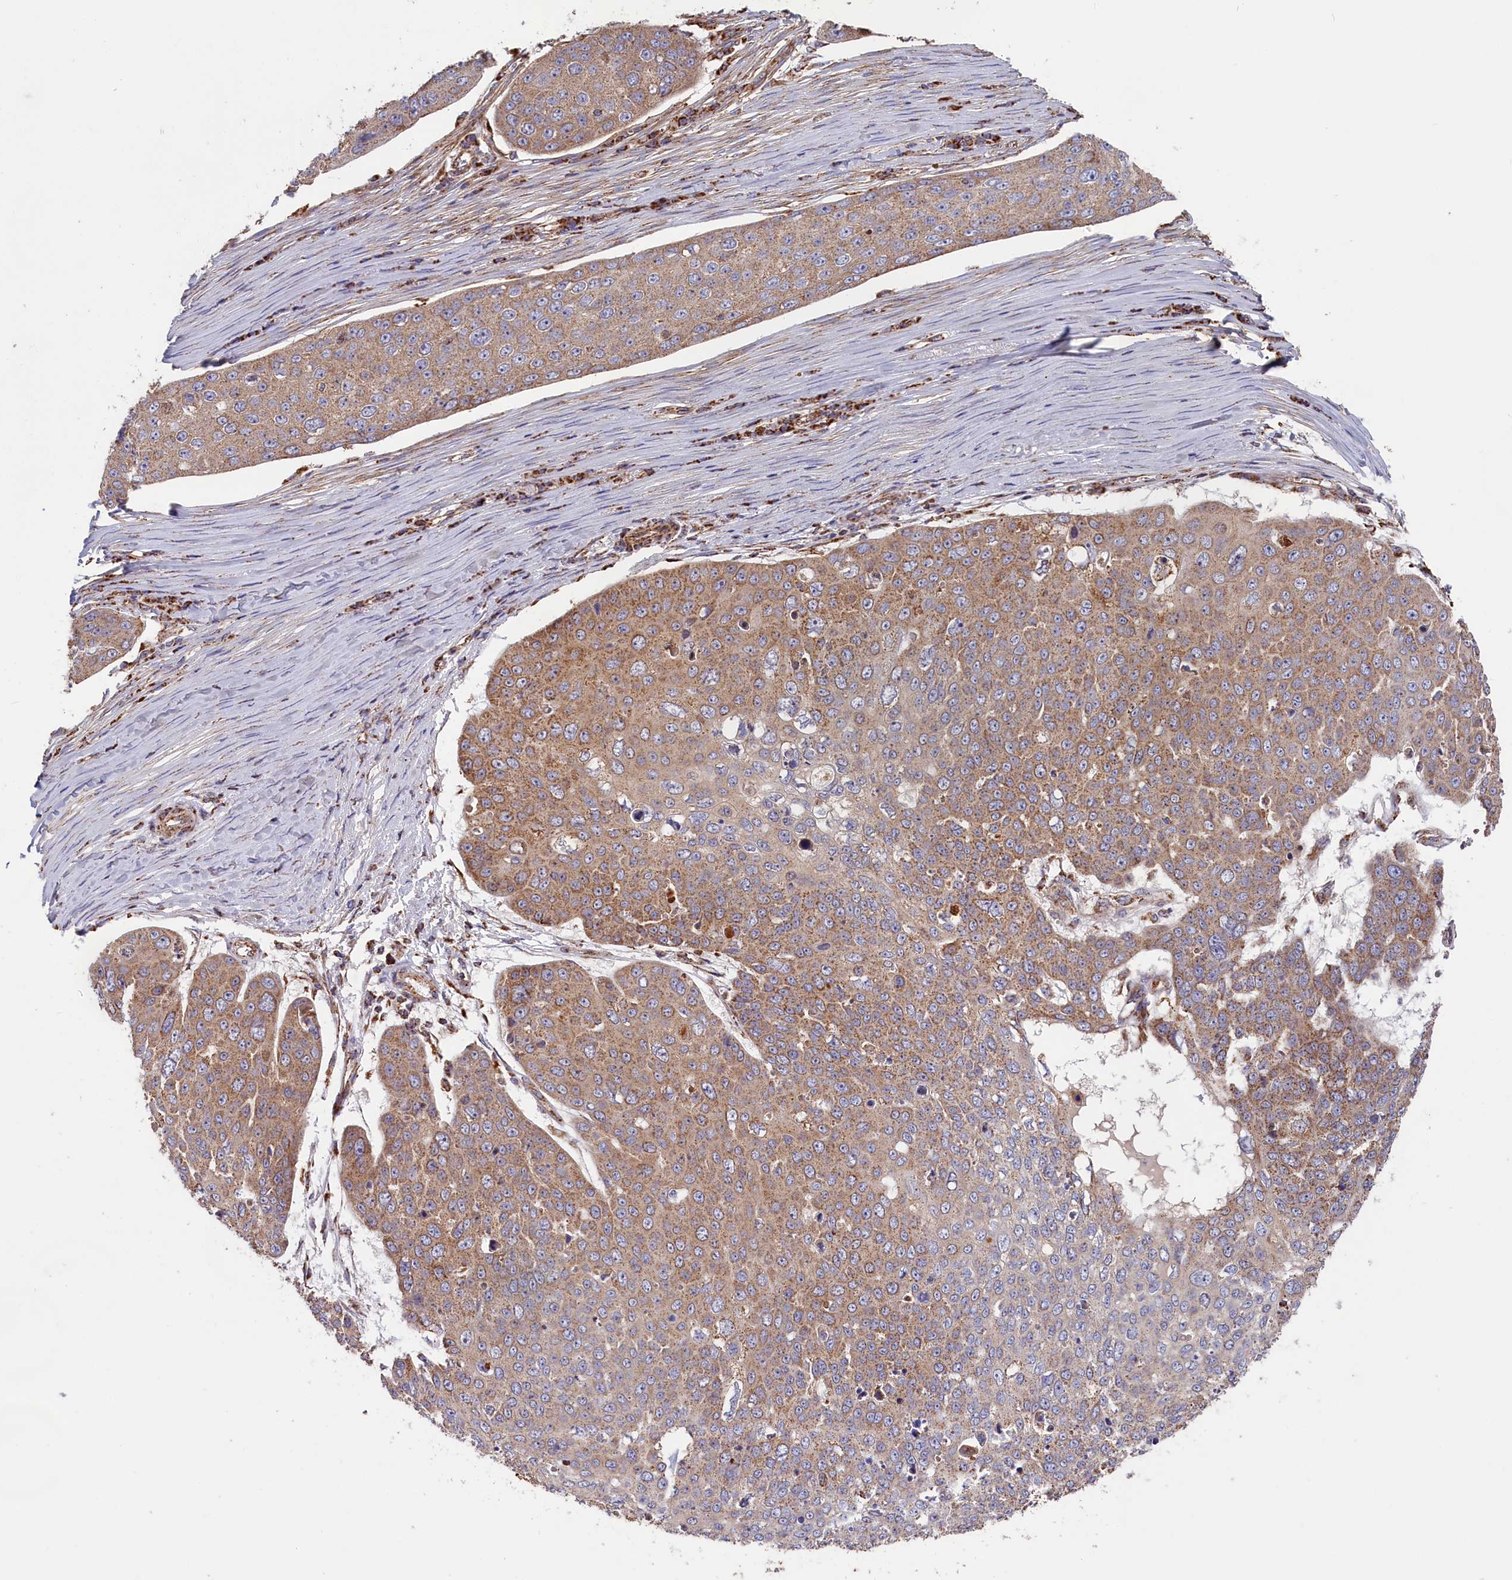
{"staining": {"intensity": "moderate", "quantity": ">75%", "location": "cytoplasmic/membranous"}, "tissue": "skin cancer", "cell_type": "Tumor cells", "image_type": "cancer", "snomed": [{"axis": "morphology", "description": "Squamous cell carcinoma, NOS"}, {"axis": "topography", "description": "Skin"}], "caption": "High-magnification brightfield microscopy of skin cancer stained with DAB (3,3'-diaminobenzidine) (brown) and counterstained with hematoxylin (blue). tumor cells exhibit moderate cytoplasmic/membranous staining is appreciated in about>75% of cells. The staining is performed using DAB brown chromogen to label protein expression. The nuclei are counter-stained blue using hematoxylin.", "gene": "MACROD1", "patient": {"sex": "male", "age": 71}}